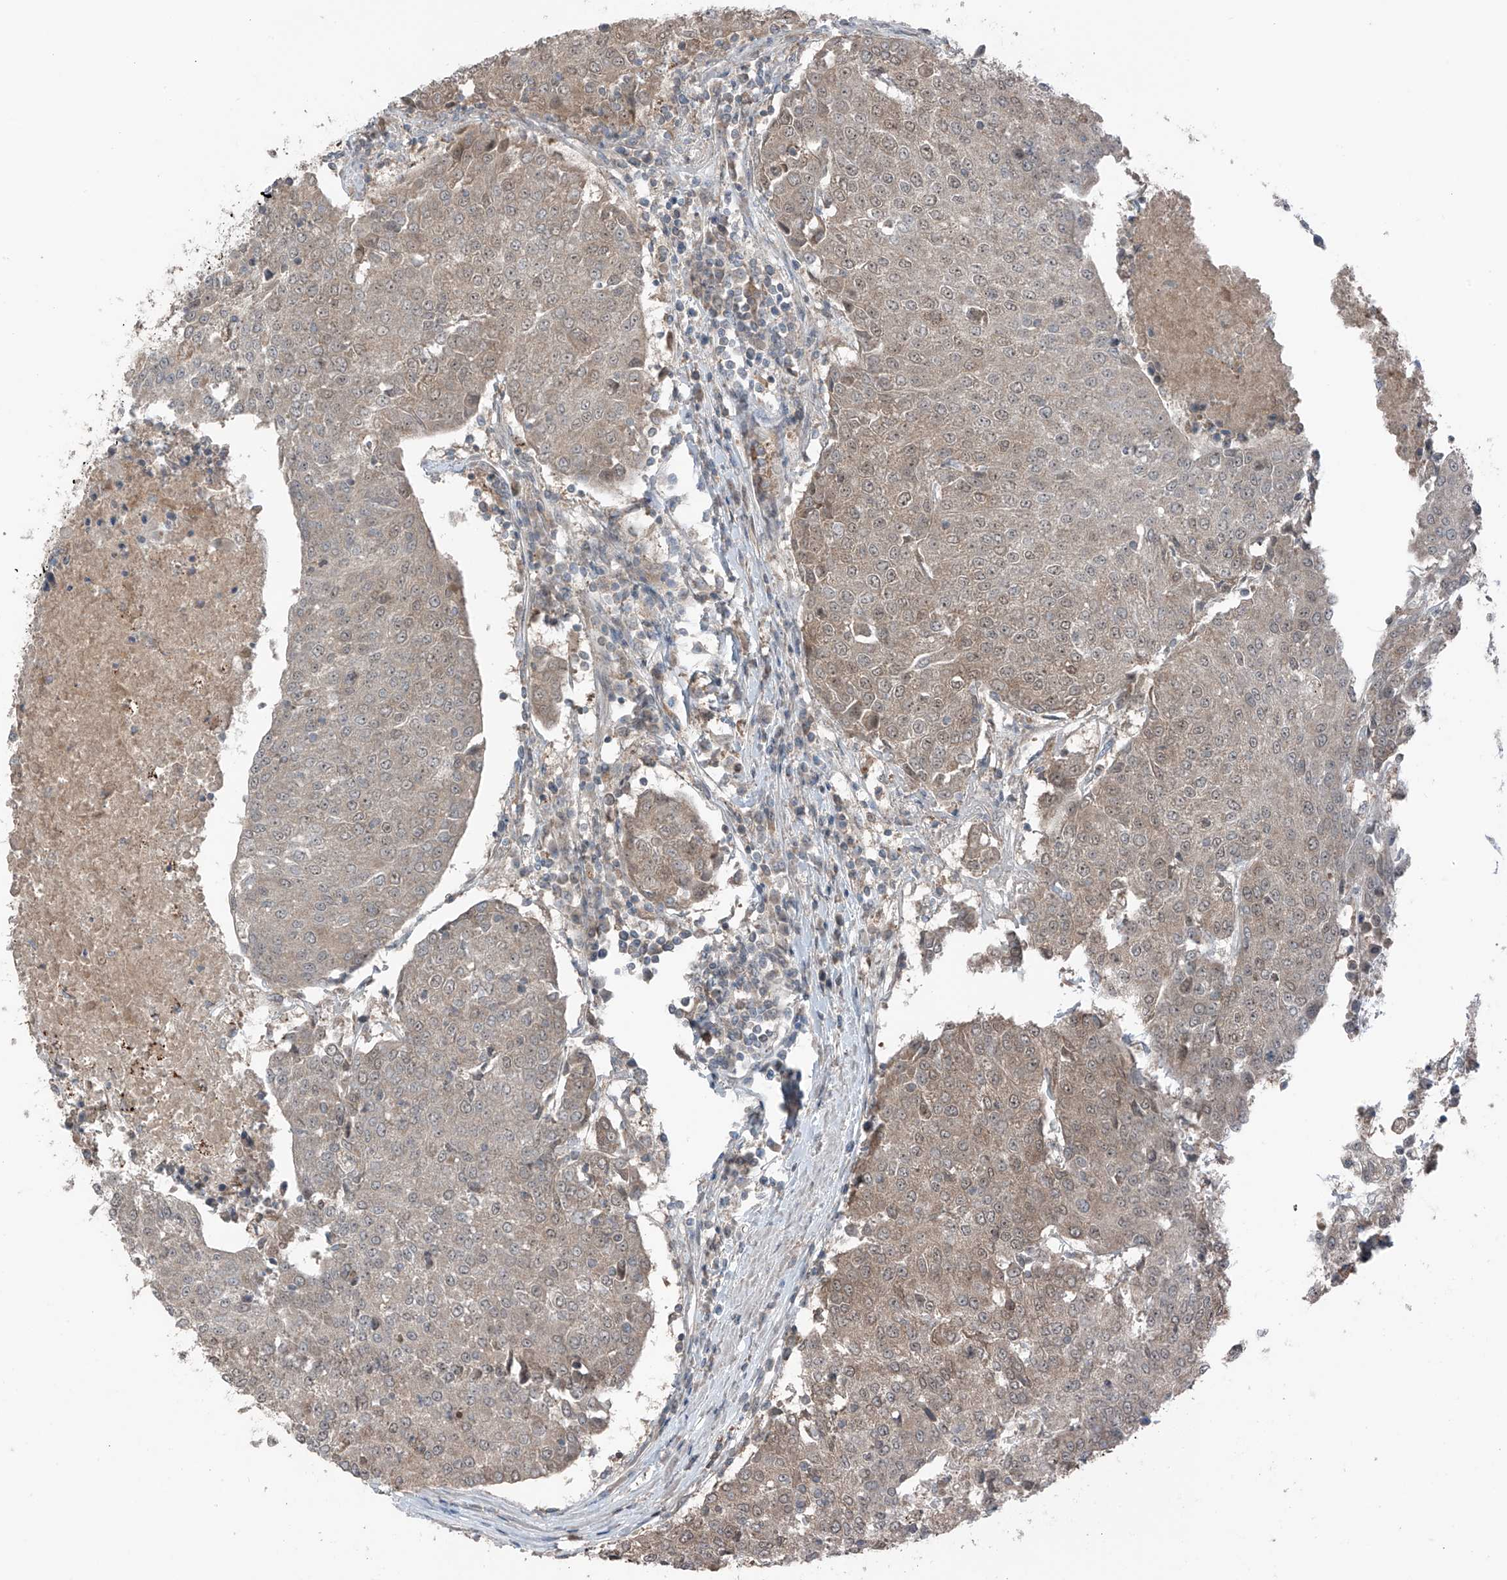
{"staining": {"intensity": "weak", "quantity": ">75%", "location": "cytoplasmic/membranous,nuclear"}, "tissue": "urothelial cancer", "cell_type": "Tumor cells", "image_type": "cancer", "snomed": [{"axis": "morphology", "description": "Urothelial carcinoma, High grade"}, {"axis": "topography", "description": "Urinary bladder"}], "caption": "Urothelial cancer was stained to show a protein in brown. There is low levels of weak cytoplasmic/membranous and nuclear positivity in approximately >75% of tumor cells.", "gene": "TXNDC9", "patient": {"sex": "female", "age": 85}}